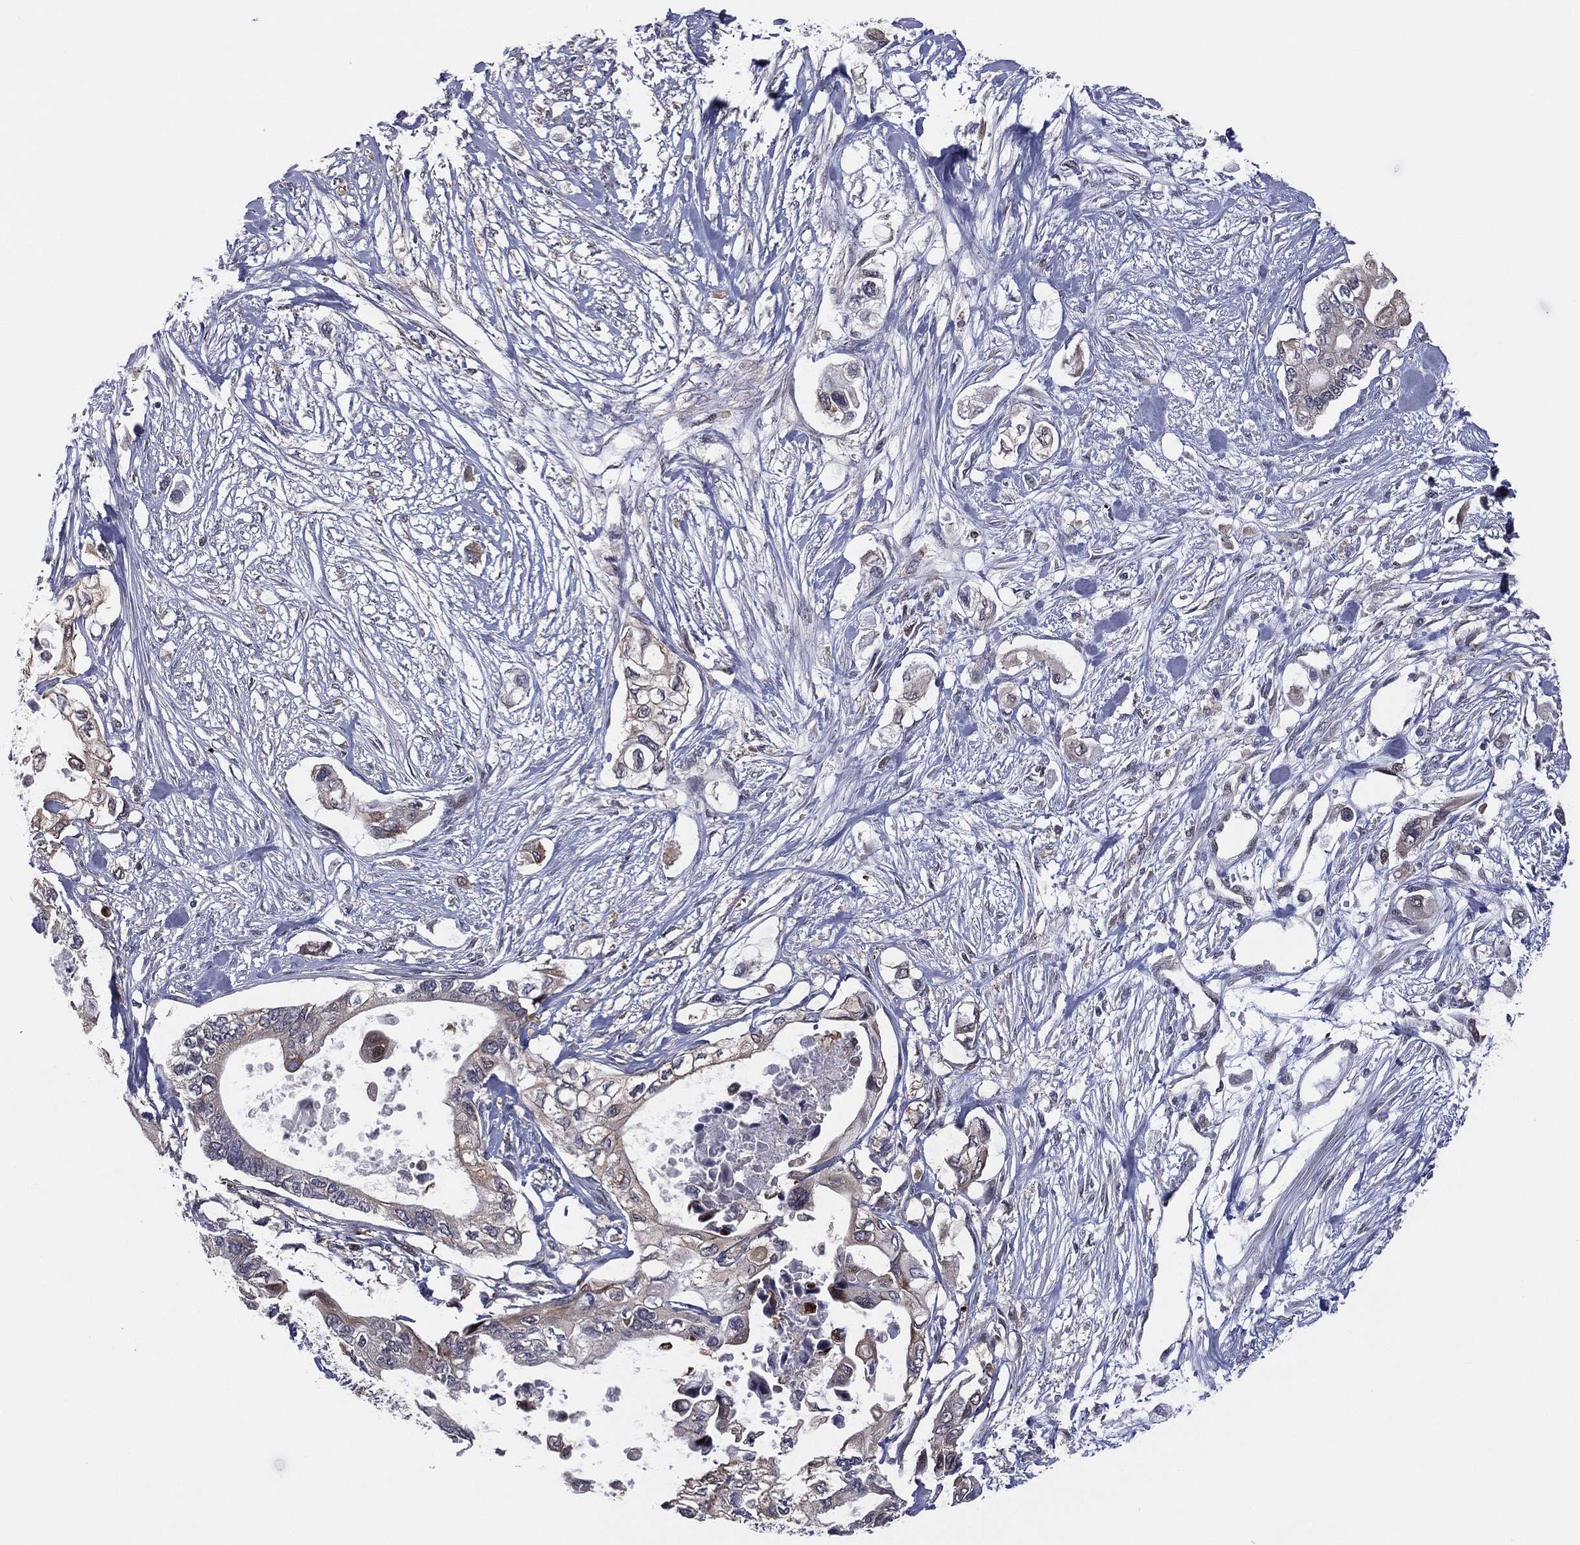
{"staining": {"intensity": "weak", "quantity": "<25%", "location": "cytoplasmic/membranous"}, "tissue": "pancreatic cancer", "cell_type": "Tumor cells", "image_type": "cancer", "snomed": [{"axis": "morphology", "description": "Adenocarcinoma, NOS"}, {"axis": "topography", "description": "Pancreas"}], "caption": "The immunohistochemistry micrograph has no significant staining in tumor cells of pancreatic cancer (adenocarcinoma) tissue.", "gene": "SNCG", "patient": {"sex": "female", "age": 63}}